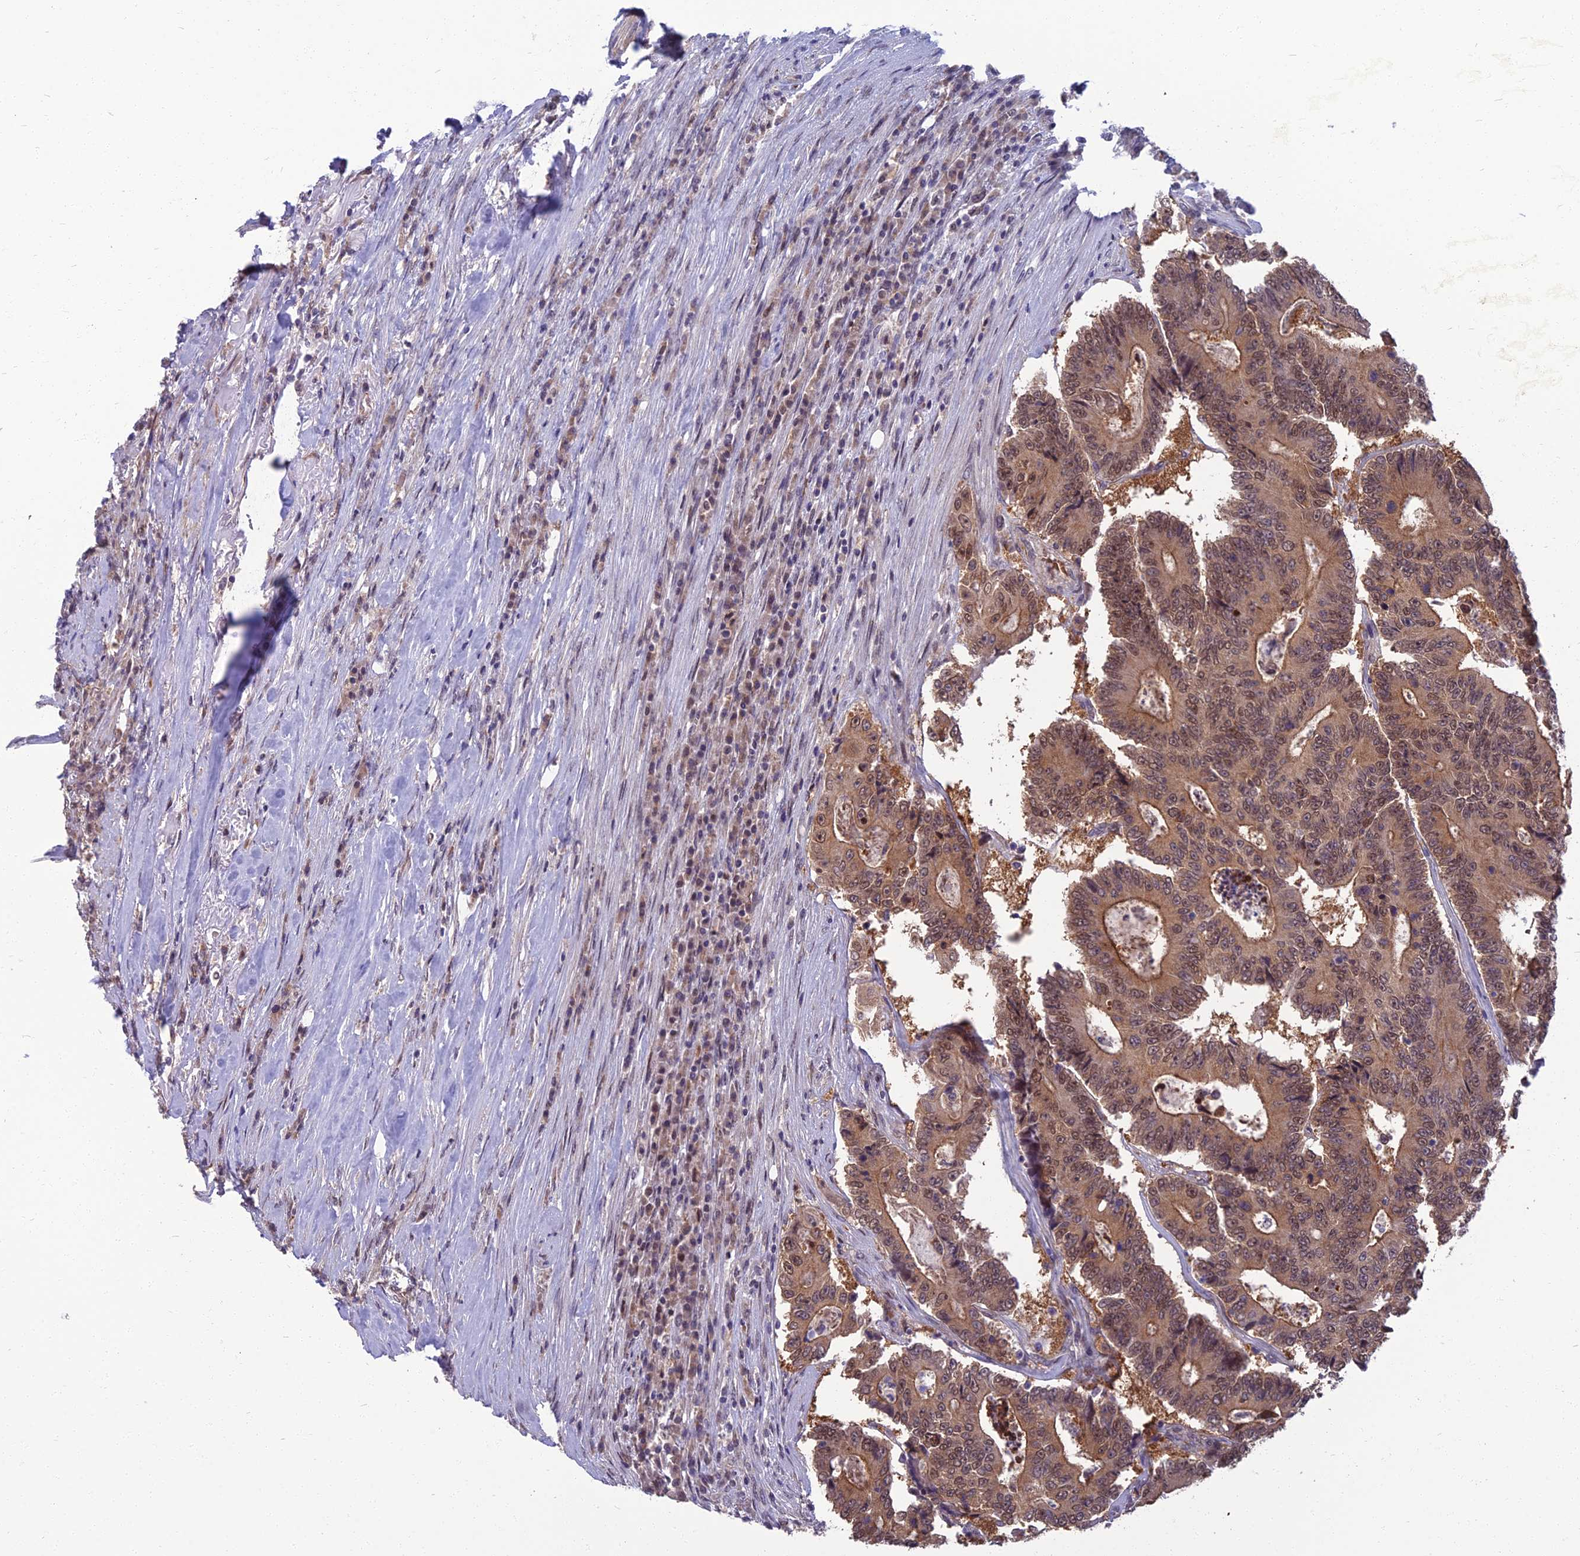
{"staining": {"intensity": "moderate", "quantity": ">75%", "location": "cytoplasmic/membranous,nuclear"}, "tissue": "colorectal cancer", "cell_type": "Tumor cells", "image_type": "cancer", "snomed": [{"axis": "morphology", "description": "Adenocarcinoma, NOS"}, {"axis": "topography", "description": "Colon"}], "caption": "Immunohistochemical staining of human colorectal adenocarcinoma displays moderate cytoplasmic/membranous and nuclear protein staining in about >75% of tumor cells. (DAB IHC, brown staining for protein, blue staining for nuclei).", "gene": "NR4A3", "patient": {"sex": "male", "age": 83}}